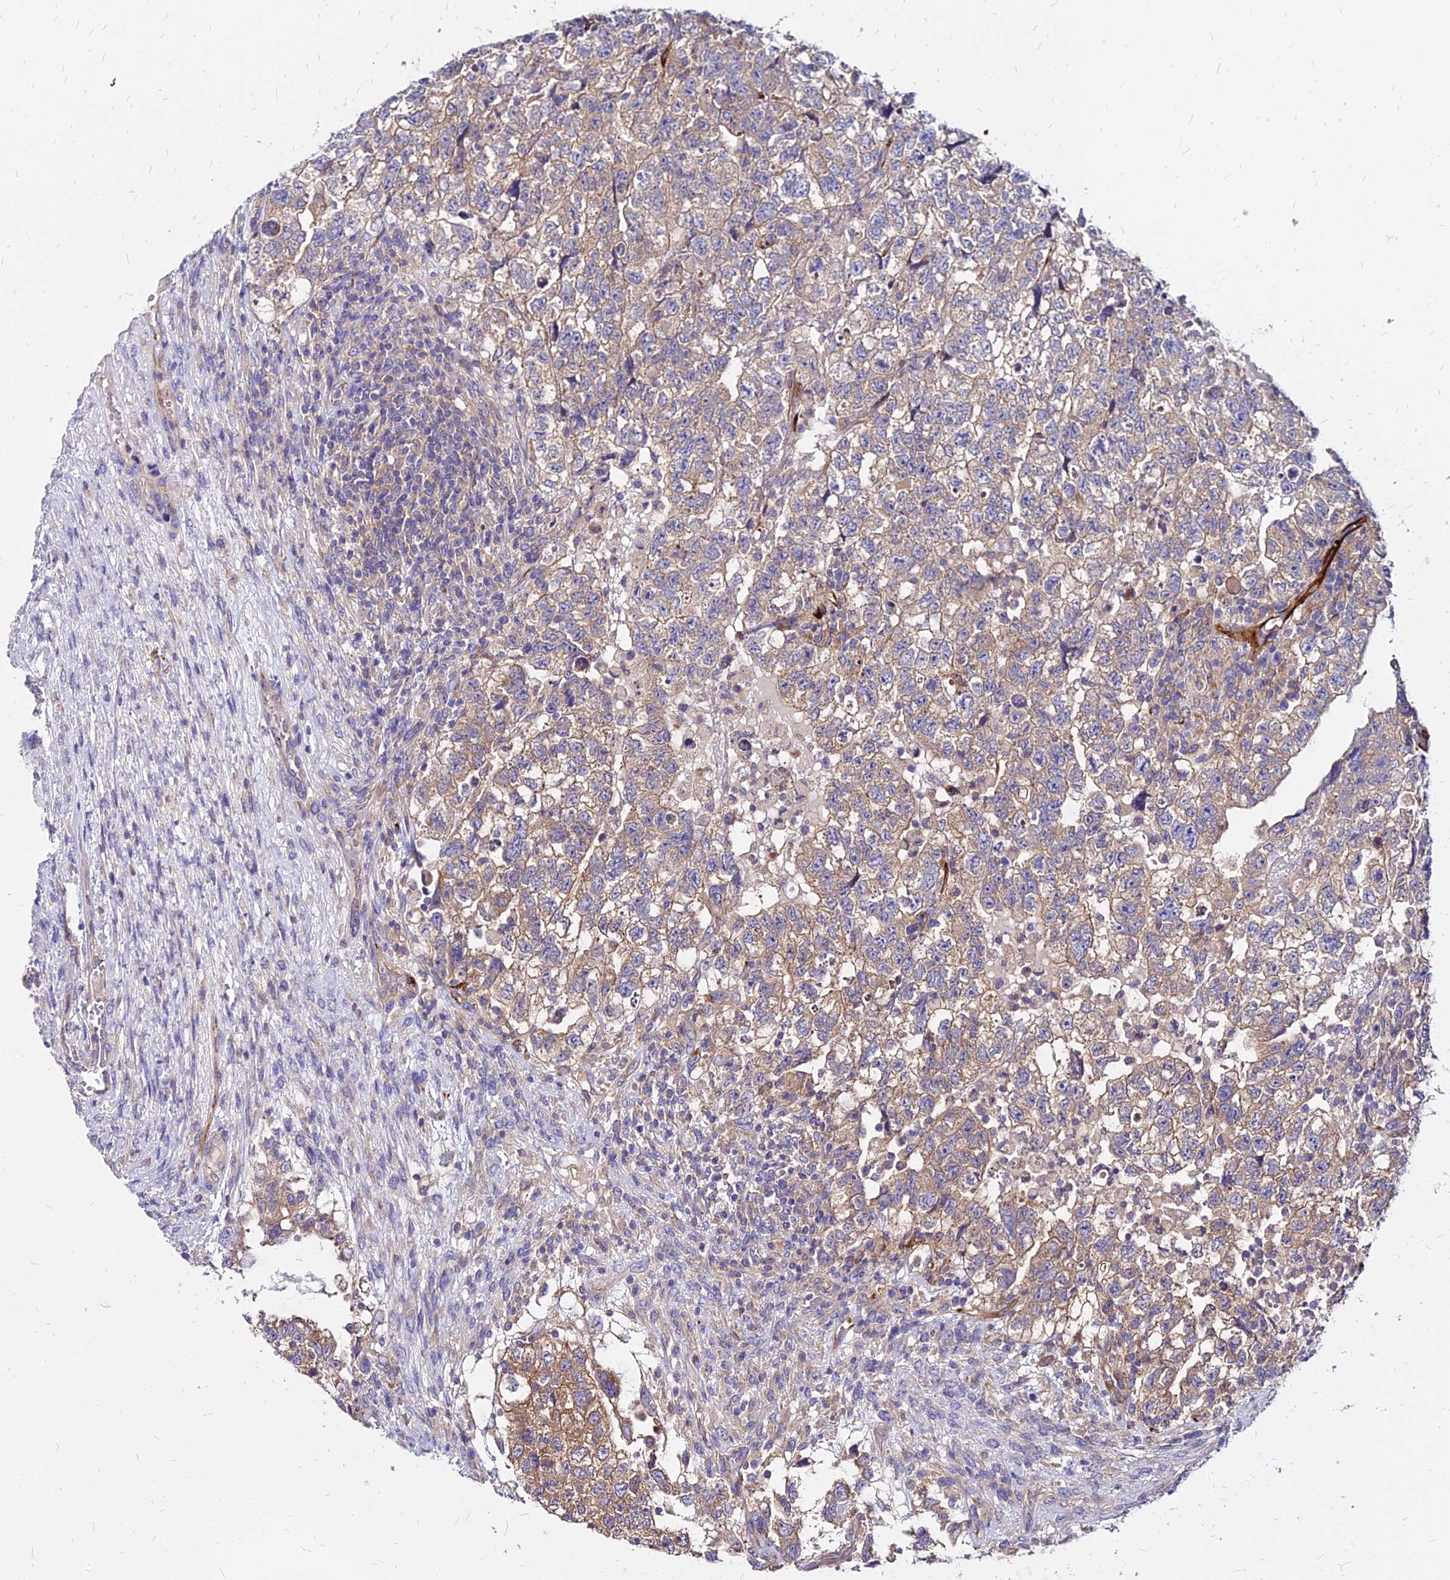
{"staining": {"intensity": "weak", "quantity": ">75%", "location": "cytoplasmic/membranous"}, "tissue": "testis cancer", "cell_type": "Tumor cells", "image_type": "cancer", "snomed": [{"axis": "morphology", "description": "Normal tissue, NOS"}, {"axis": "morphology", "description": "Carcinoma, Embryonal, NOS"}, {"axis": "topography", "description": "Testis"}], "caption": "Tumor cells exhibit low levels of weak cytoplasmic/membranous staining in approximately >75% of cells in embryonal carcinoma (testis).", "gene": "COMMD10", "patient": {"sex": "male", "age": 36}}